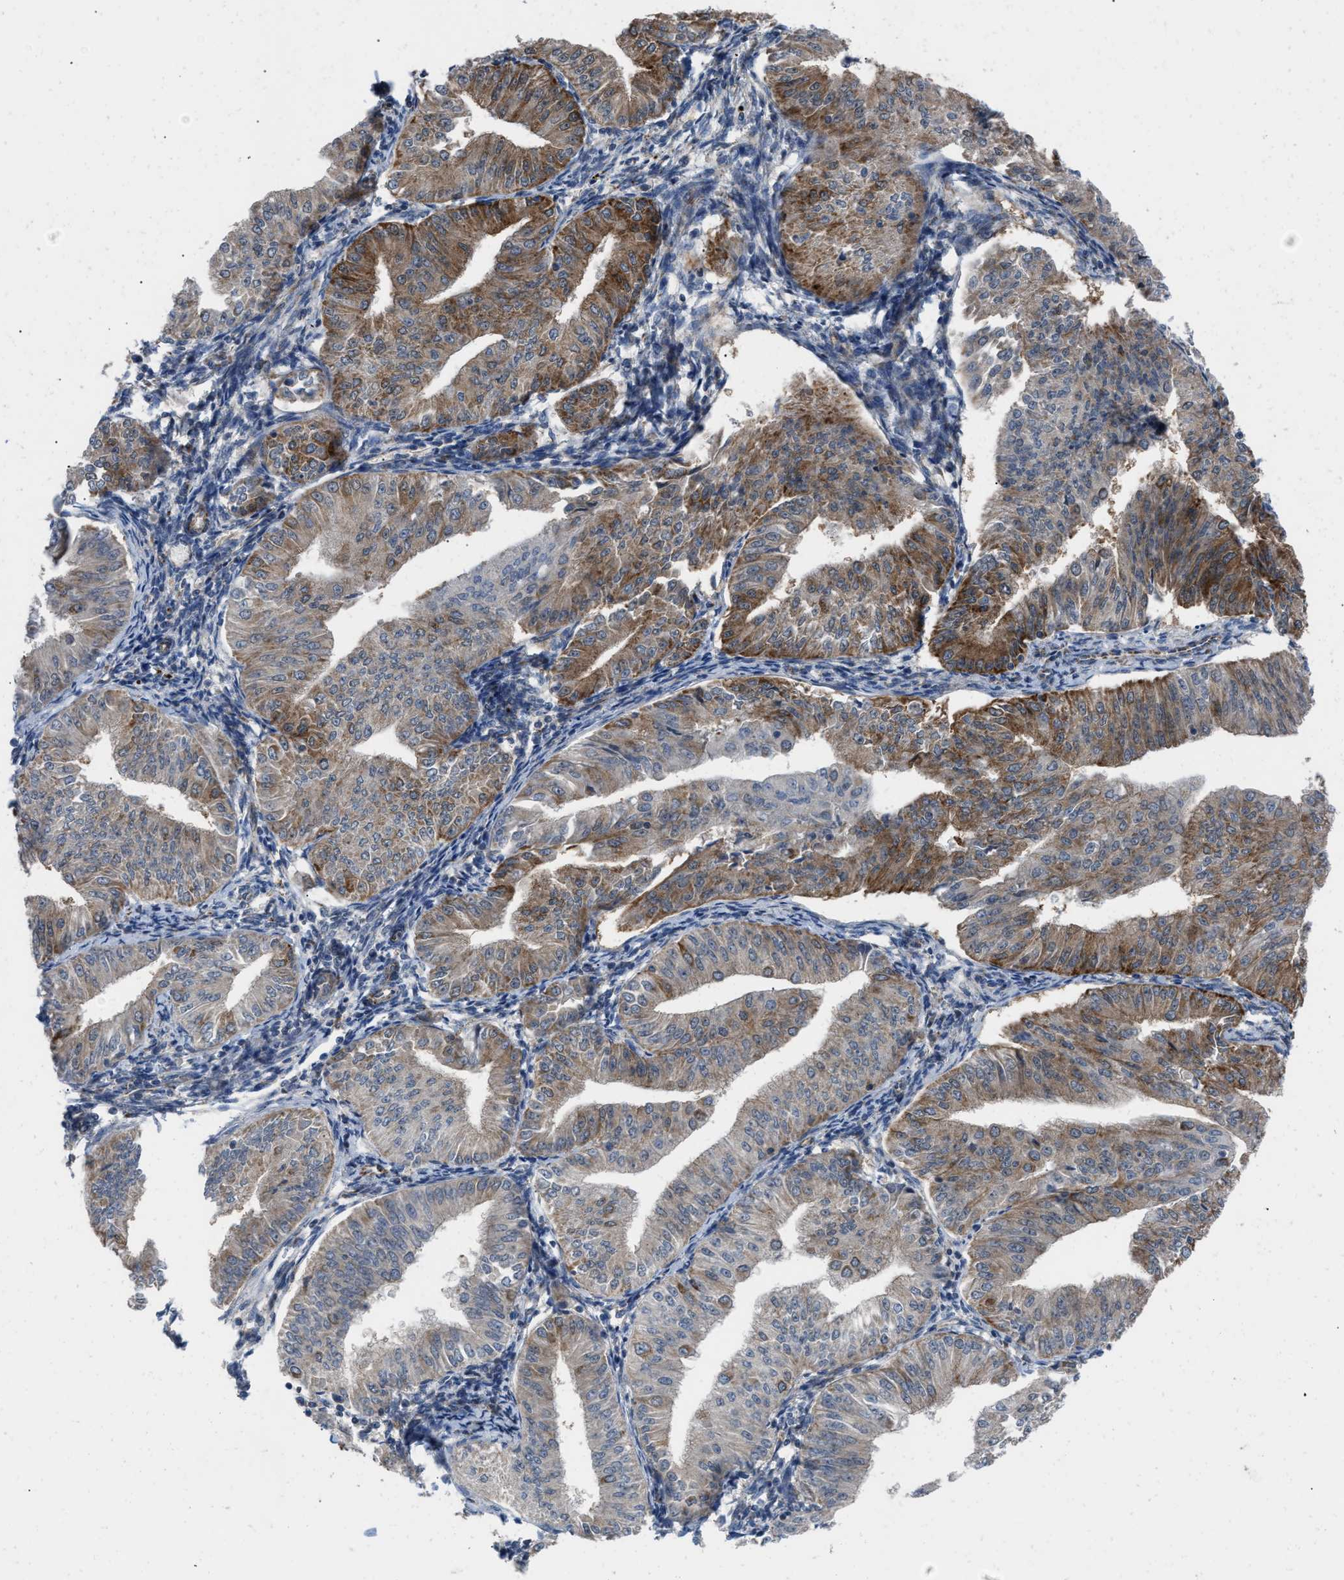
{"staining": {"intensity": "strong", "quantity": "25%-75%", "location": "cytoplasmic/membranous"}, "tissue": "endometrial cancer", "cell_type": "Tumor cells", "image_type": "cancer", "snomed": [{"axis": "morphology", "description": "Normal tissue, NOS"}, {"axis": "morphology", "description": "Adenocarcinoma, NOS"}, {"axis": "topography", "description": "Endometrium"}], "caption": "This is a photomicrograph of immunohistochemistry (IHC) staining of endometrial adenocarcinoma, which shows strong staining in the cytoplasmic/membranous of tumor cells.", "gene": "AKAP1", "patient": {"sex": "female", "age": 53}}